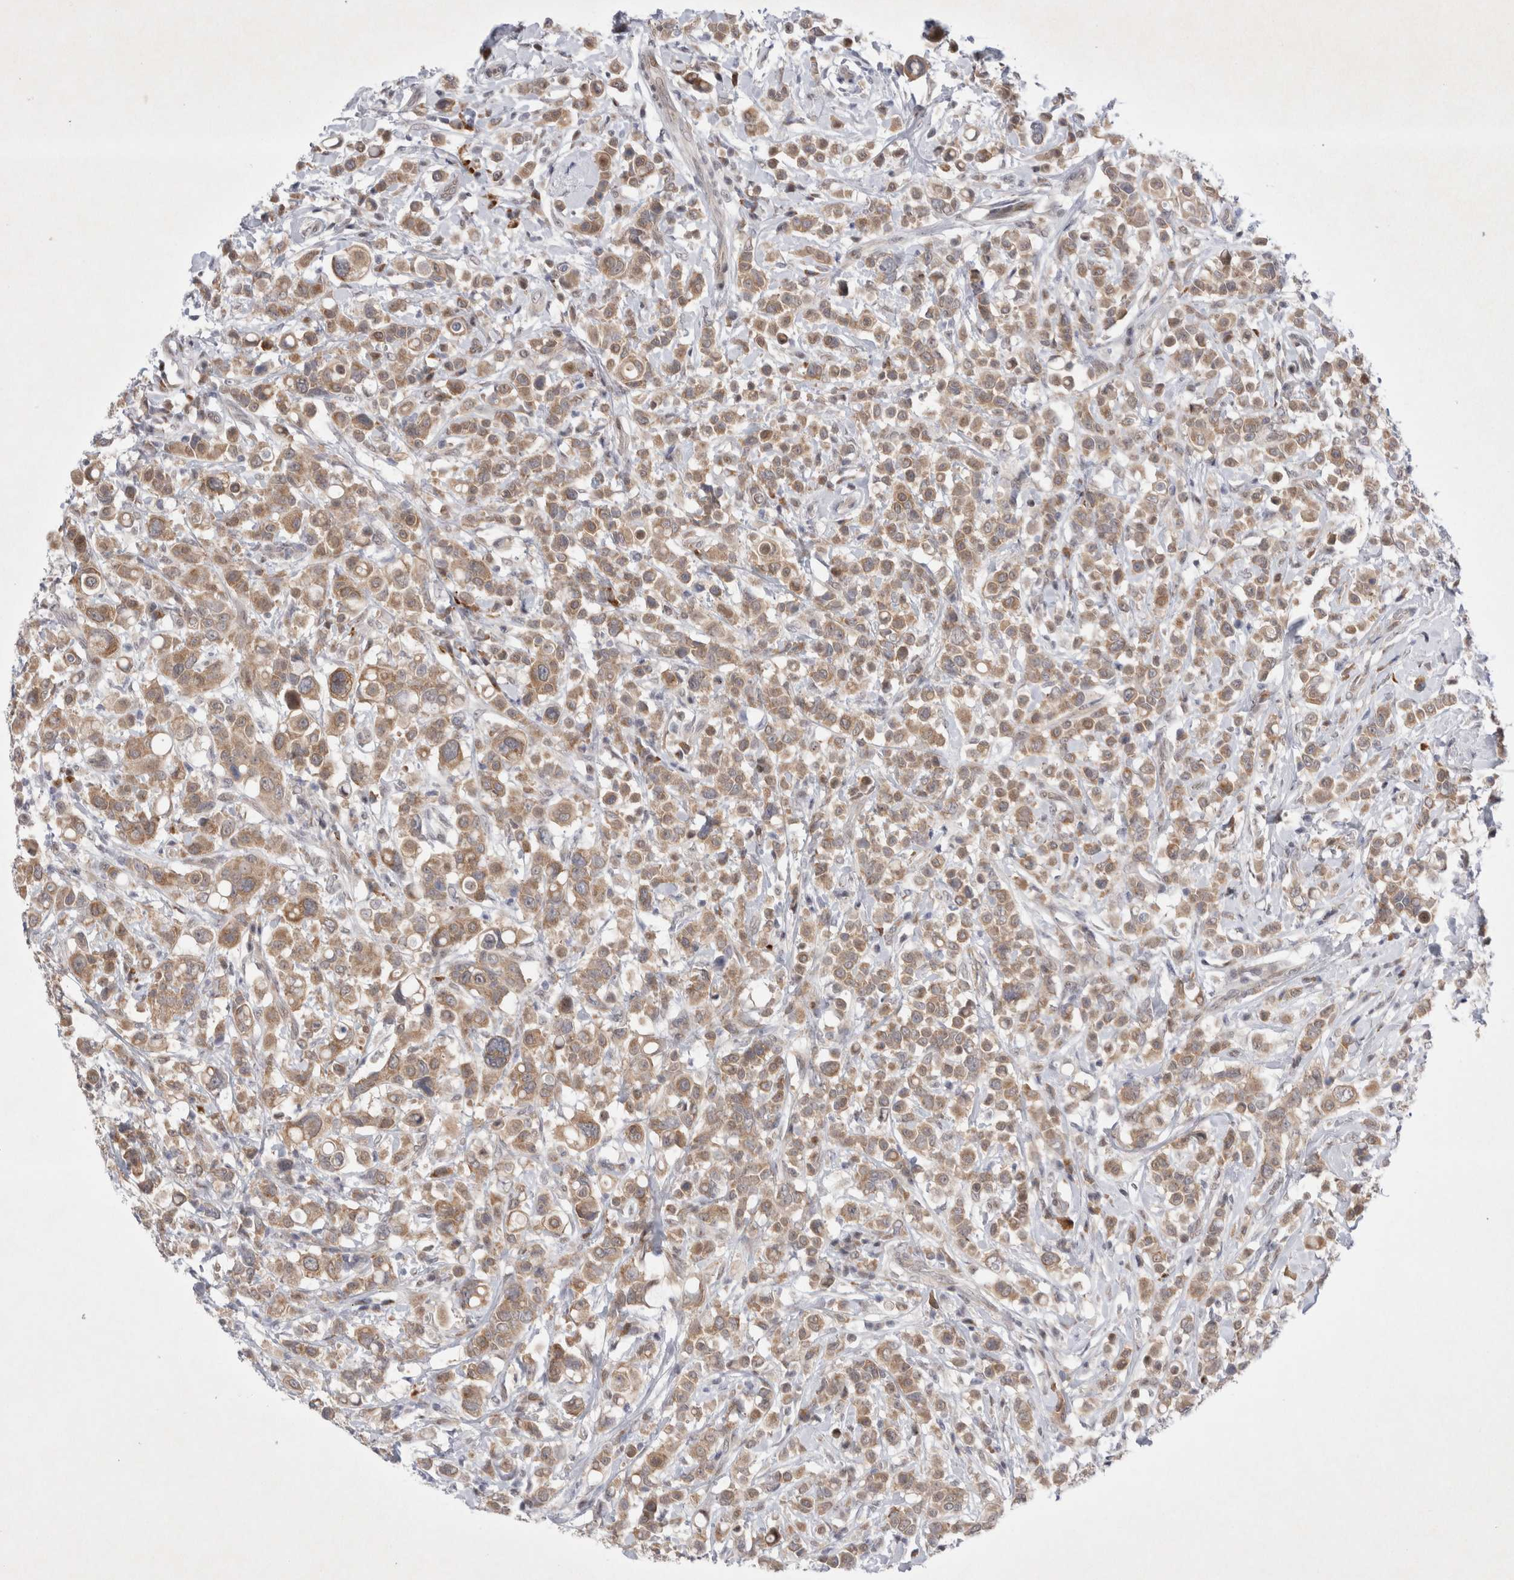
{"staining": {"intensity": "weak", "quantity": ">75%", "location": "cytoplasmic/membranous"}, "tissue": "breast cancer", "cell_type": "Tumor cells", "image_type": "cancer", "snomed": [{"axis": "morphology", "description": "Duct carcinoma"}, {"axis": "topography", "description": "Breast"}], "caption": "Tumor cells show weak cytoplasmic/membranous staining in about >75% of cells in breast cancer. The protein of interest is stained brown, and the nuclei are stained in blue (DAB (3,3'-diaminobenzidine) IHC with brightfield microscopy, high magnification).", "gene": "WIPF2", "patient": {"sex": "female", "age": 27}}